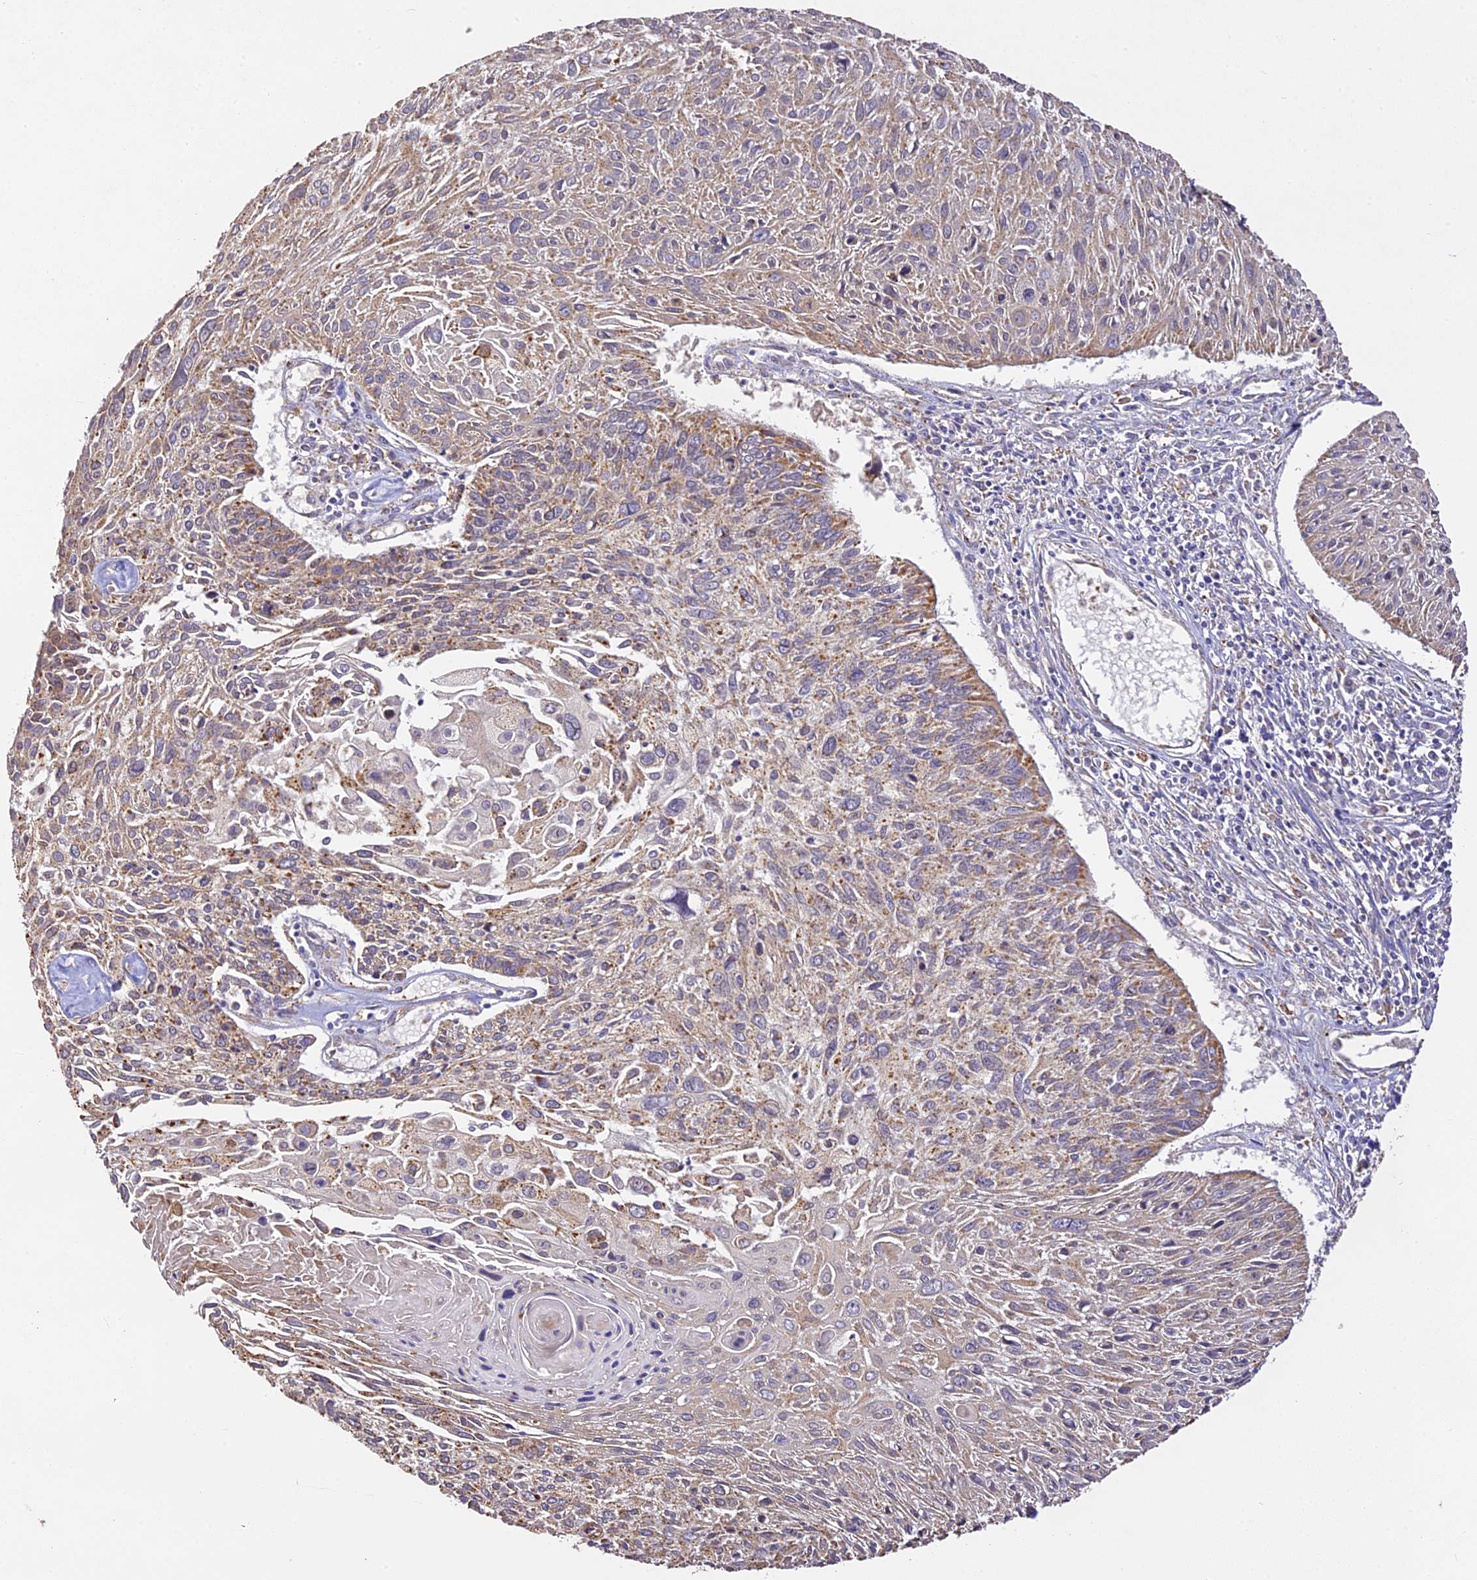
{"staining": {"intensity": "weak", "quantity": "<25%", "location": "cytoplasmic/membranous"}, "tissue": "cervical cancer", "cell_type": "Tumor cells", "image_type": "cancer", "snomed": [{"axis": "morphology", "description": "Squamous cell carcinoma, NOS"}, {"axis": "topography", "description": "Cervix"}], "caption": "A micrograph of human cervical squamous cell carcinoma is negative for staining in tumor cells.", "gene": "BRAP", "patient": {"sex": "female", "age": 51}}